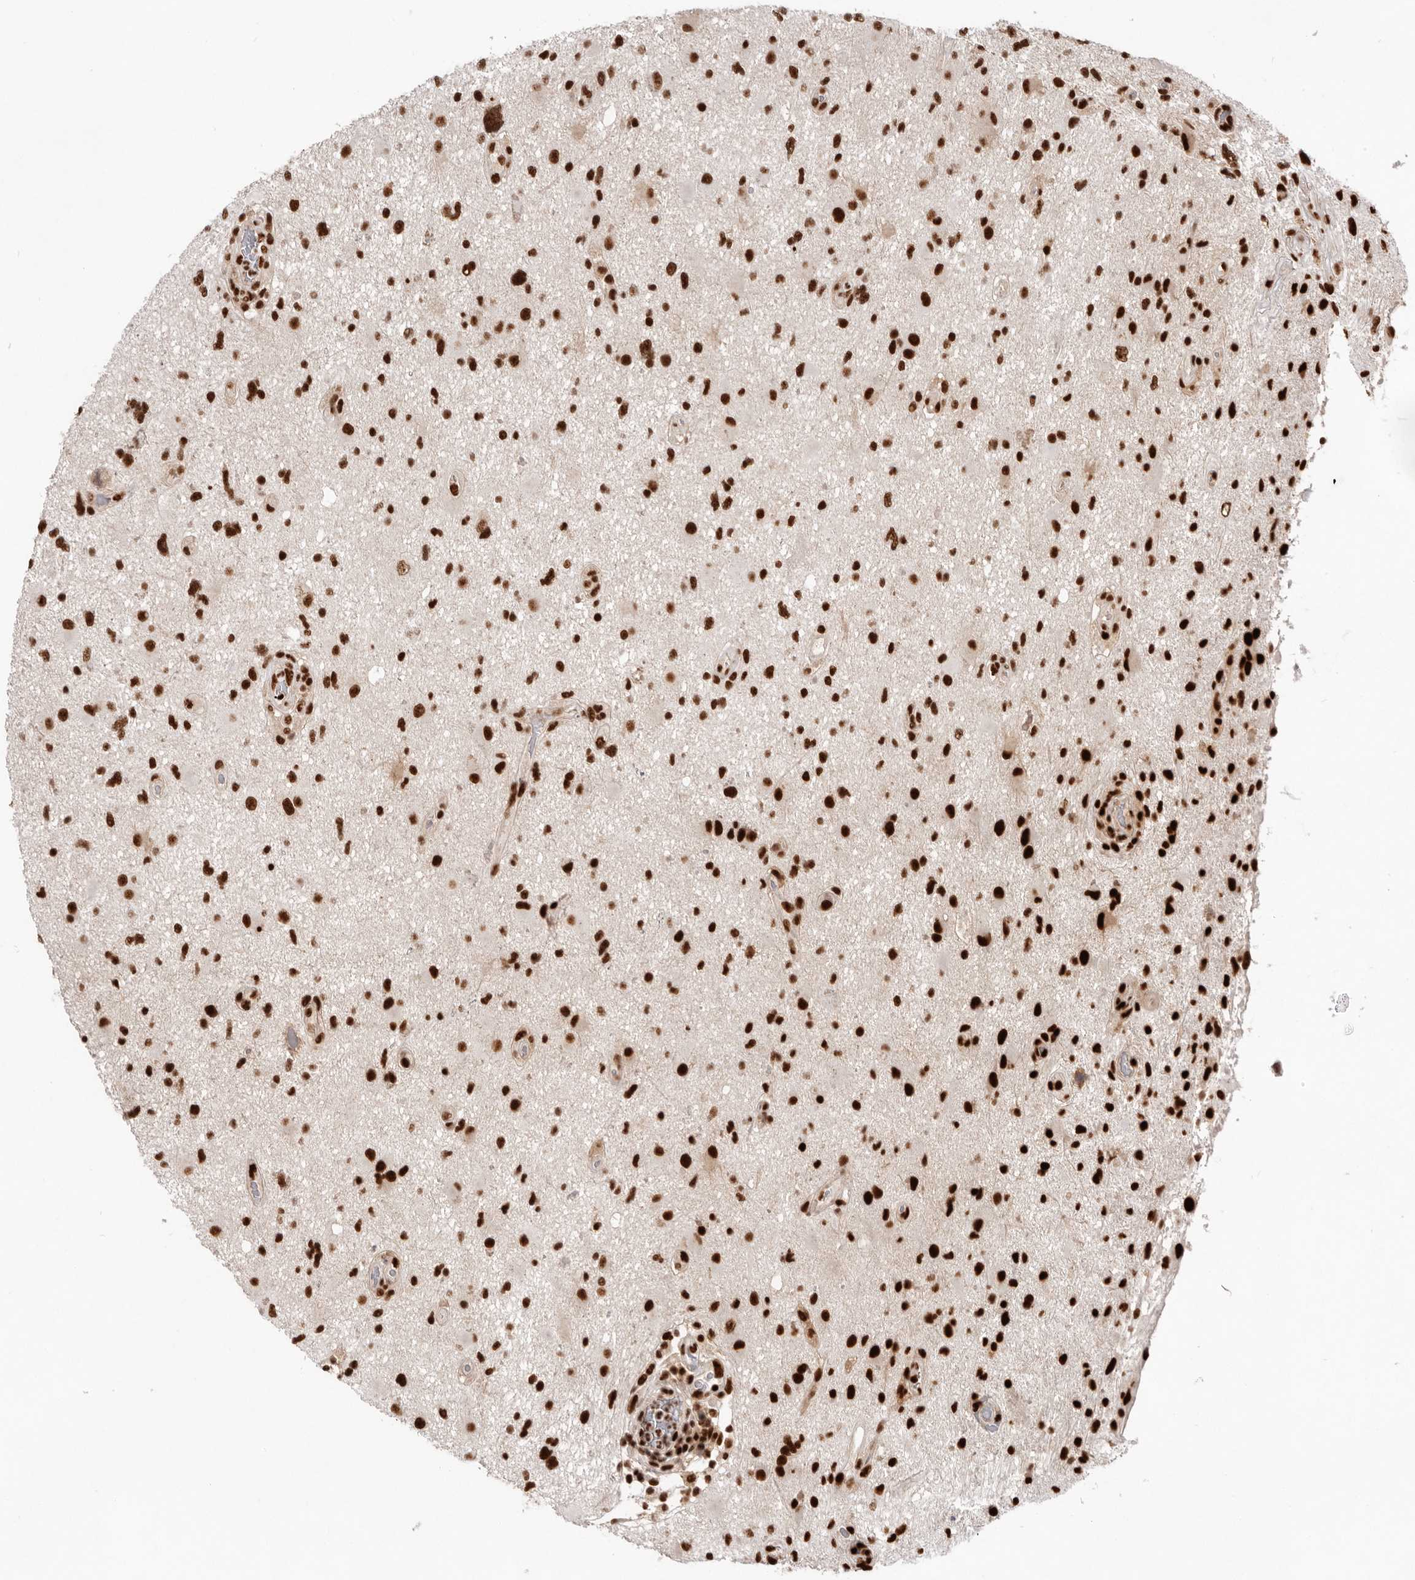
{"staining": {"intensity": "strong", "quantity": ">75%", "location": "nuclear"}, "tissue": "glioma", "cell_type": "Tumor cells", "image_type": "cancer", "snomed": [{"axis": "morphology", "description": "Glioma, malignant, High grade"}, {"axis": "topography", "description": "Brain"}], "caption": "Protein positivity by IHC displays strong nuclear expression in approximately >75% of tumor cells in malignant glioma (high-grade).", "gene": "CHTOP", "patient": {"sex": "male", "age": 33}}